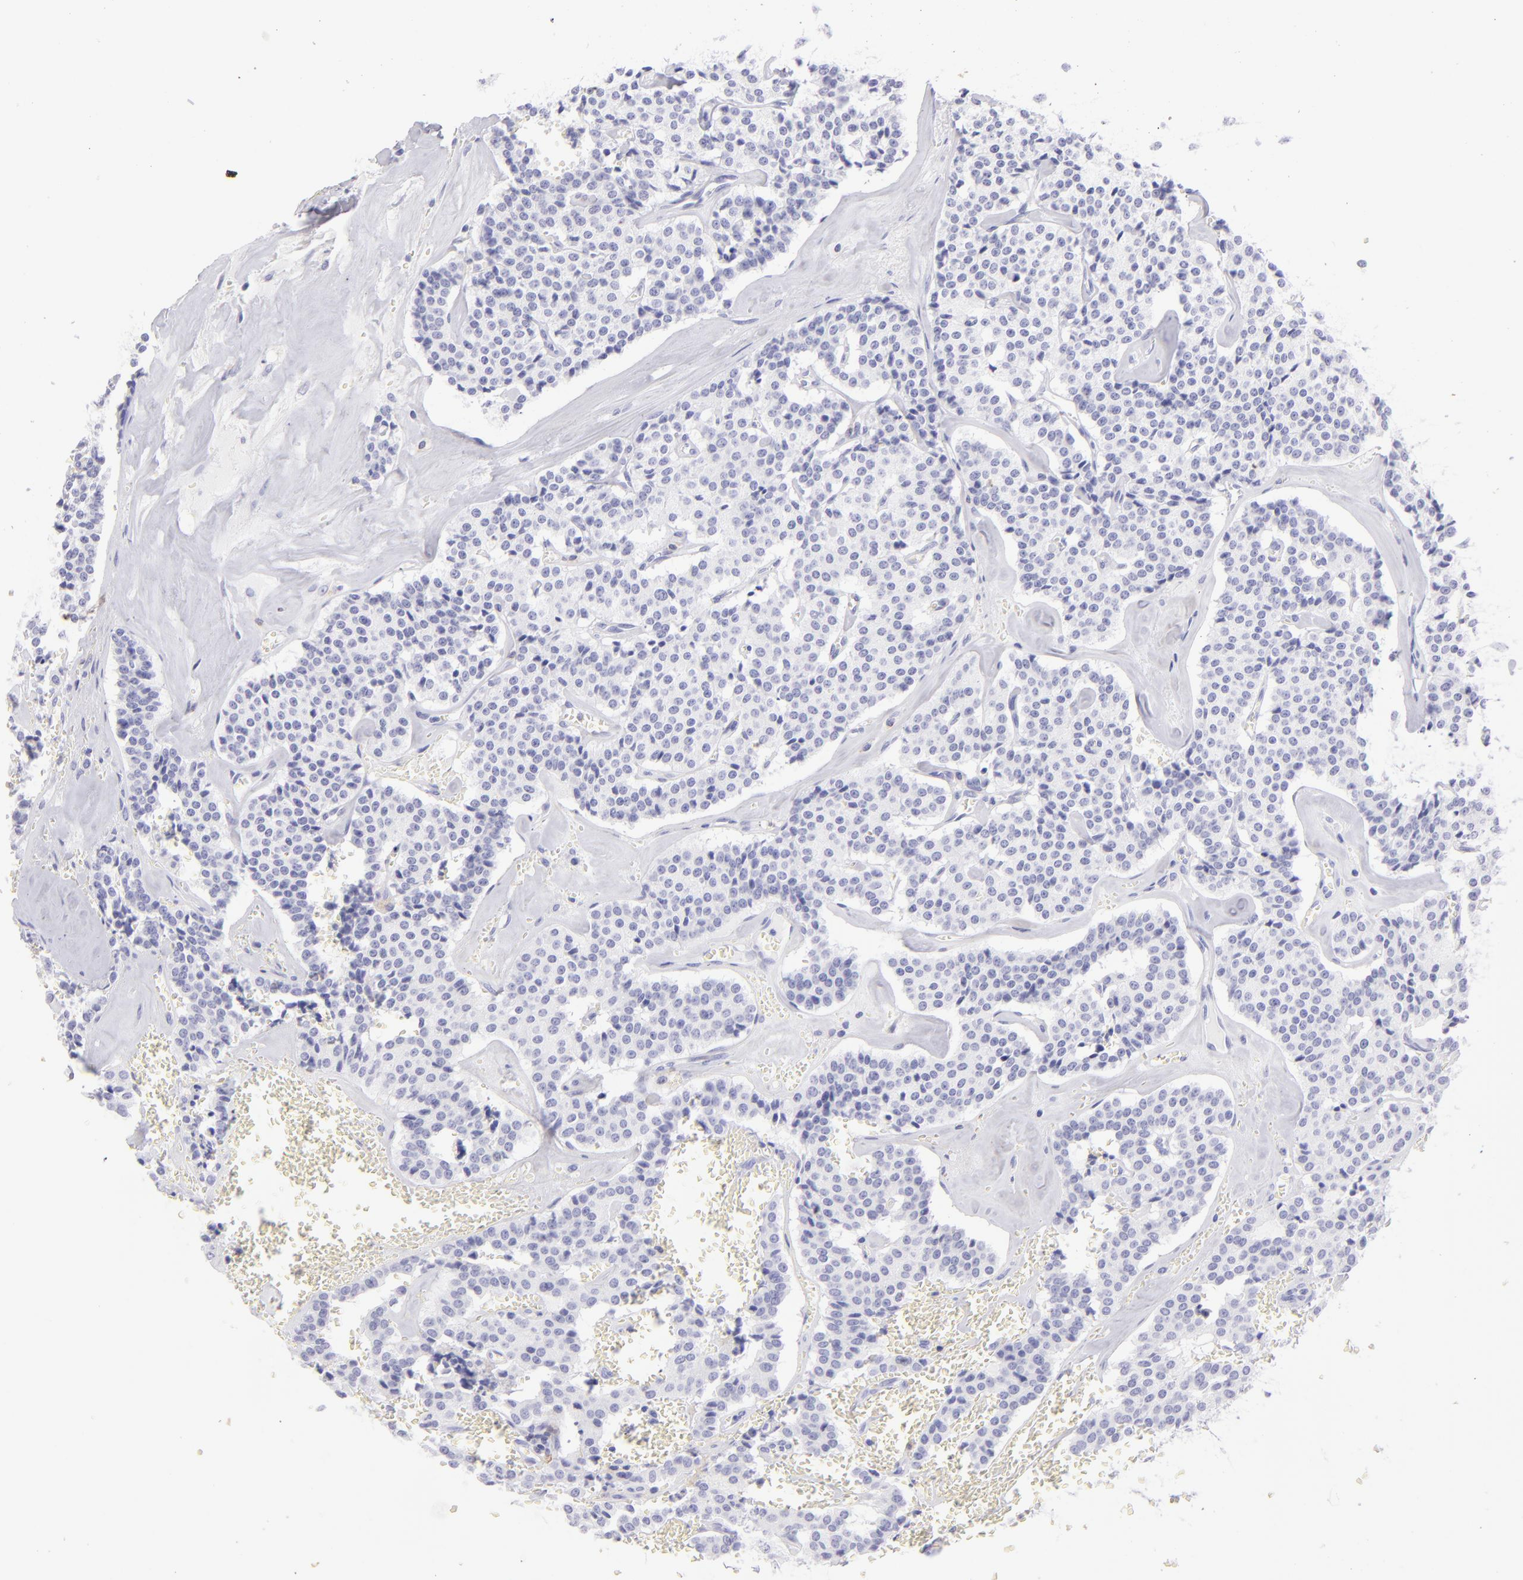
{"staining": {"intensity": "negative", "quantity": "none", "location": "none"}, "tissue": "carcinoid", "cell_type": "Tumor cells", "image_type": "cancer", "snomed": [{"axis": "morphology", "description": "Carcinoid, malignant, NOS"}, {"axis": "topography", "description": "Small intestine"}], "caption": "Immunohistochemistry (IHC) histopathology image of neoplastic tissue: carcinoid stained with DAB (3,3'-diaminobenzidine) displays no significant protein staining in tumor cells. (DAB (3,3'-diaminobenzidine) immunohistochemistry (IHC) visualized using brightfield microscopy, high magnification).", "gene": "CD69", "patient": {"sex": "male", "age": 63}}